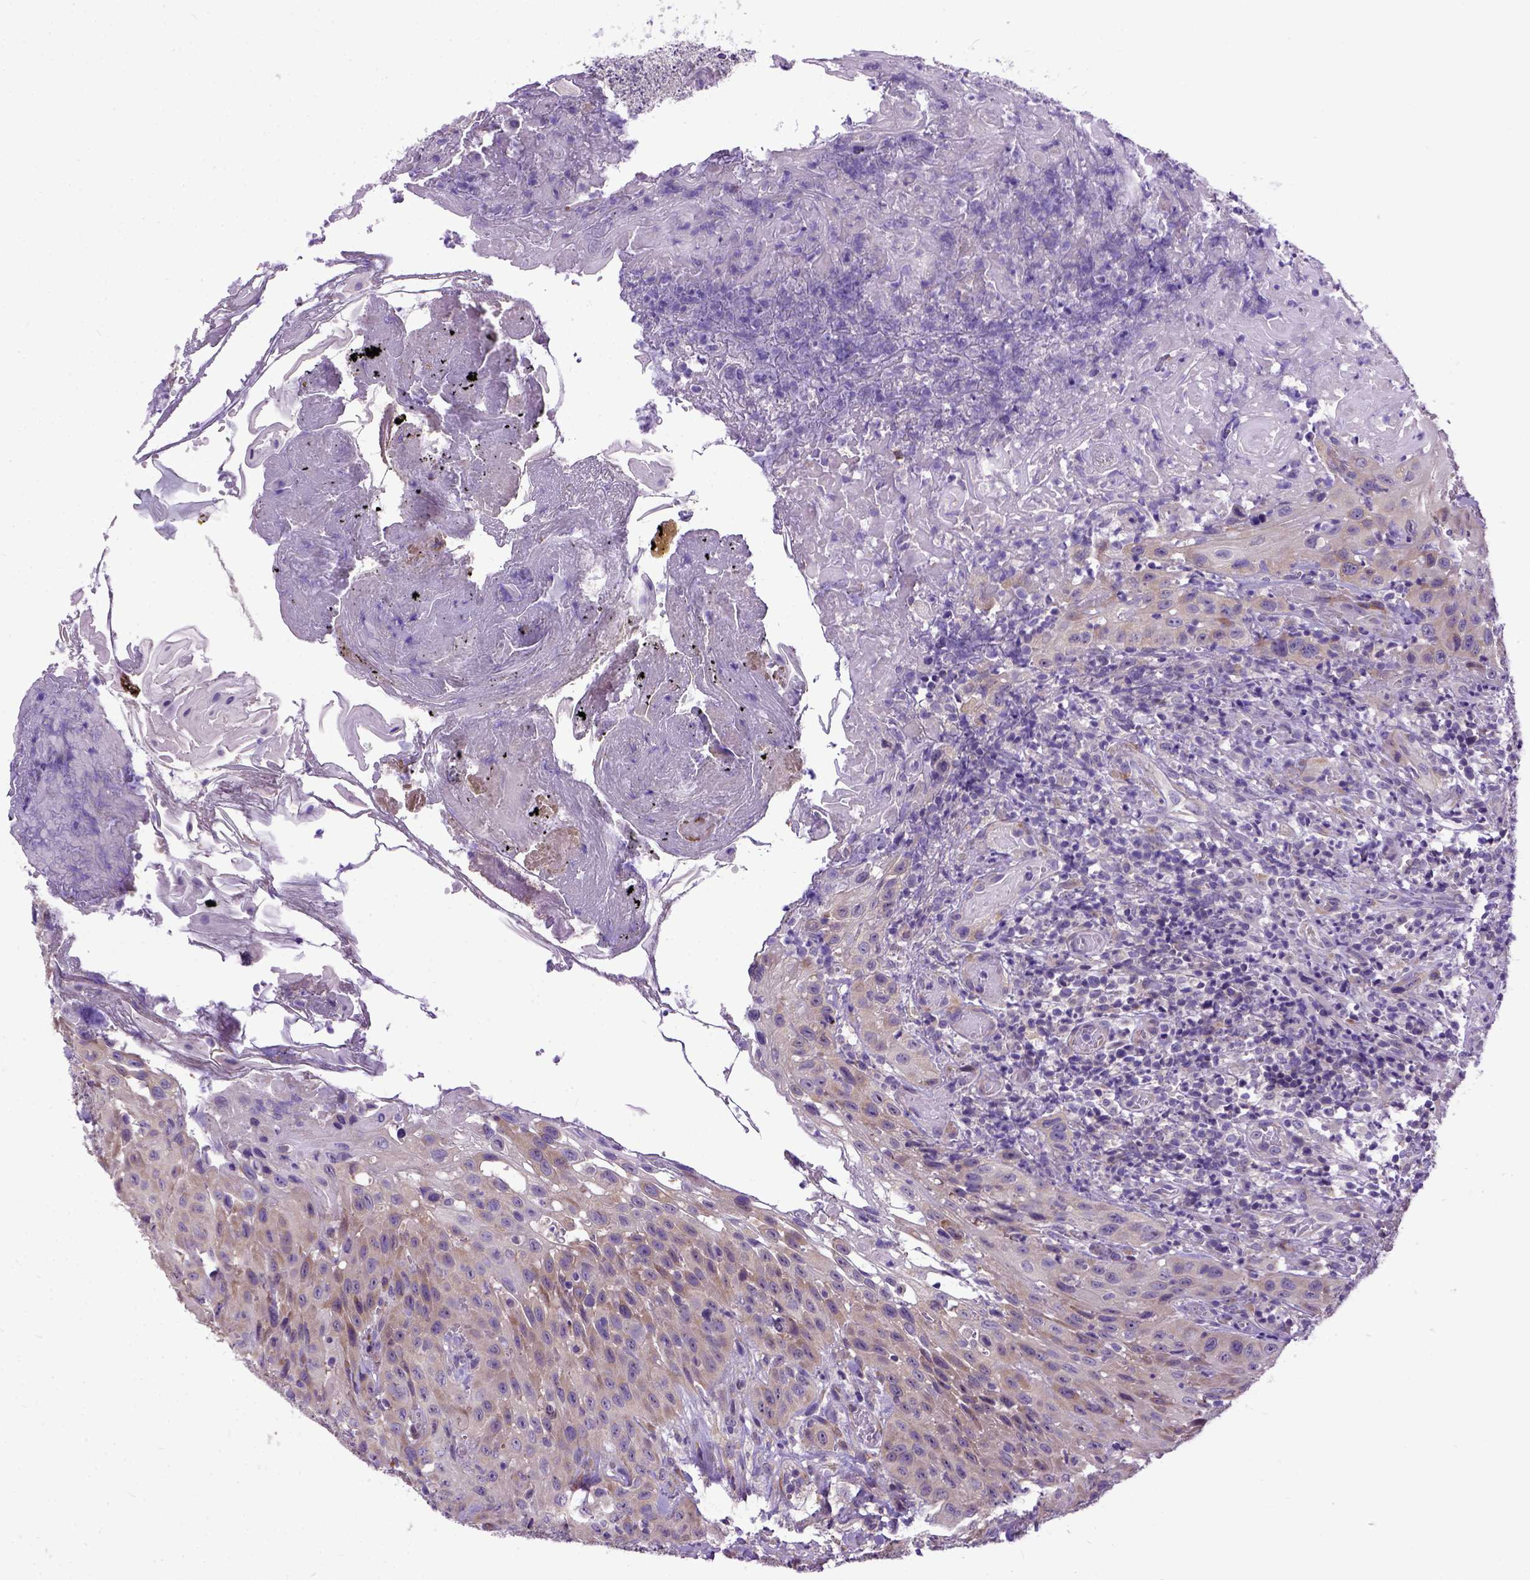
{"staining": {"intensity": "weak", "quantity": ">75%", "location": "cytoplasmic/membranous"}, "tissue": "head and neck cancer", "cell_type": "Tumor cells", "image_type": "cancer", "snomed": [{"axis": "morphology", "description": "Normal tissue, NOS"}, {"axis": "morphology", "description": "Squamous cell carcinoma, NOS"}, {"axis": "topography", "description": "Oral tissue"}, {"axis": "topography", "description": "Tounge, NOS"}, {"axis": "topography", "description": "Head-Neck"}], "caption": "Immunohistochemistry (DAB (3,3'-diaminobenzidine)) staining of head and neck cancer displays weak cytoplasmic/membranous protein staining in about >75% of tumor cells.", "gene": "NEK5", "patient": {"sex": "male", "age": 62}}